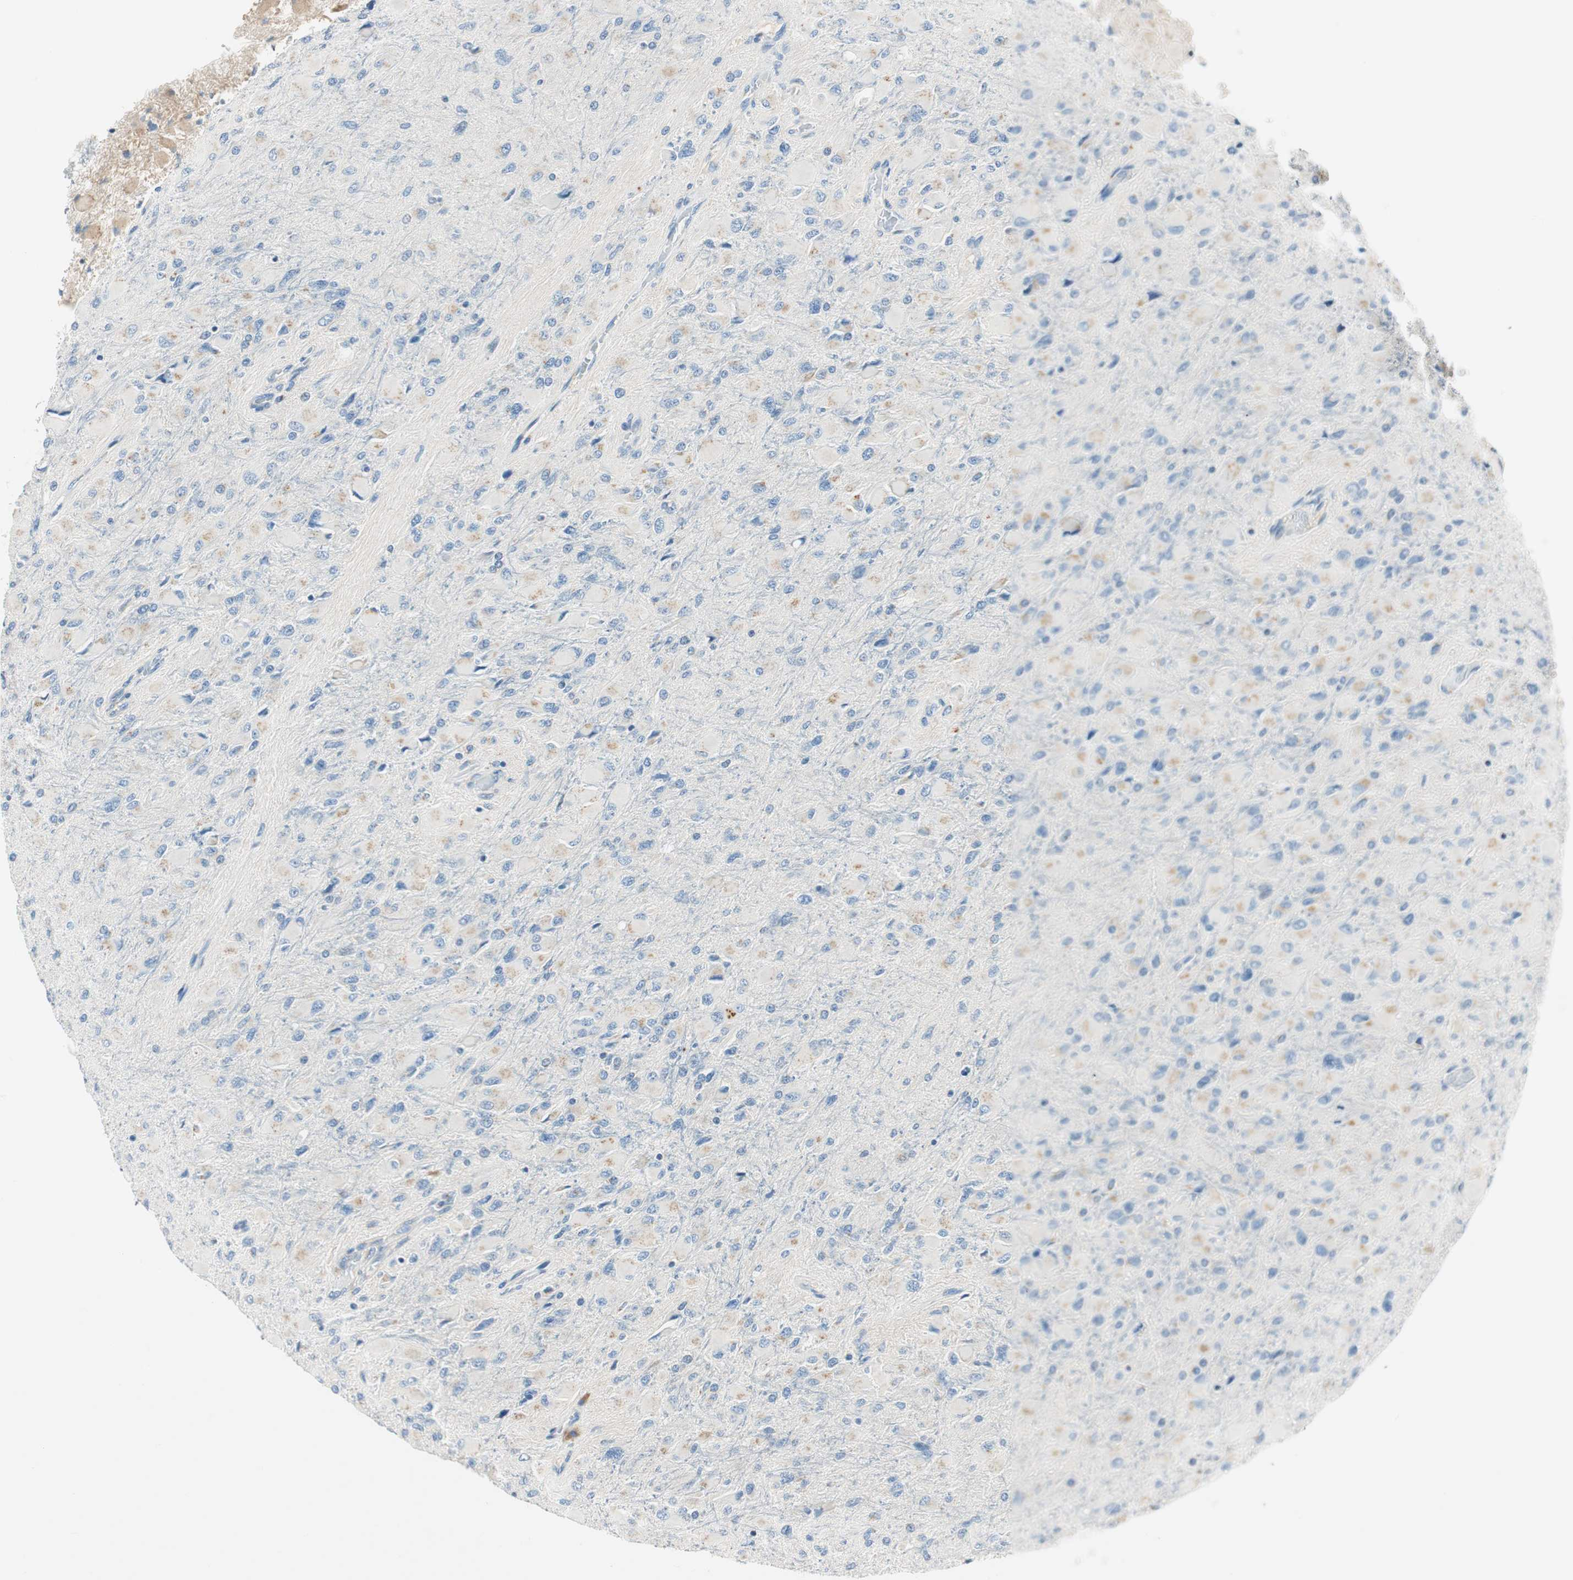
{"staining": {"intensity": "negative", "quantity": "none", "location": "none"}, "tissue": "glioma", "cell_type": "Tumor cells", "image_type": "cancer", "snomed": [{"axis": "morphology", "description": "Glioma, malignant, High grade"}, {"axis": "topography", "description": "Cerebral cortex"}], "caption": "Tumor cells are negative for brown protein staining in malignant glioma (high-grade).", "gene": "TMF1", "patient": {"sex": "female", "age": 36}}